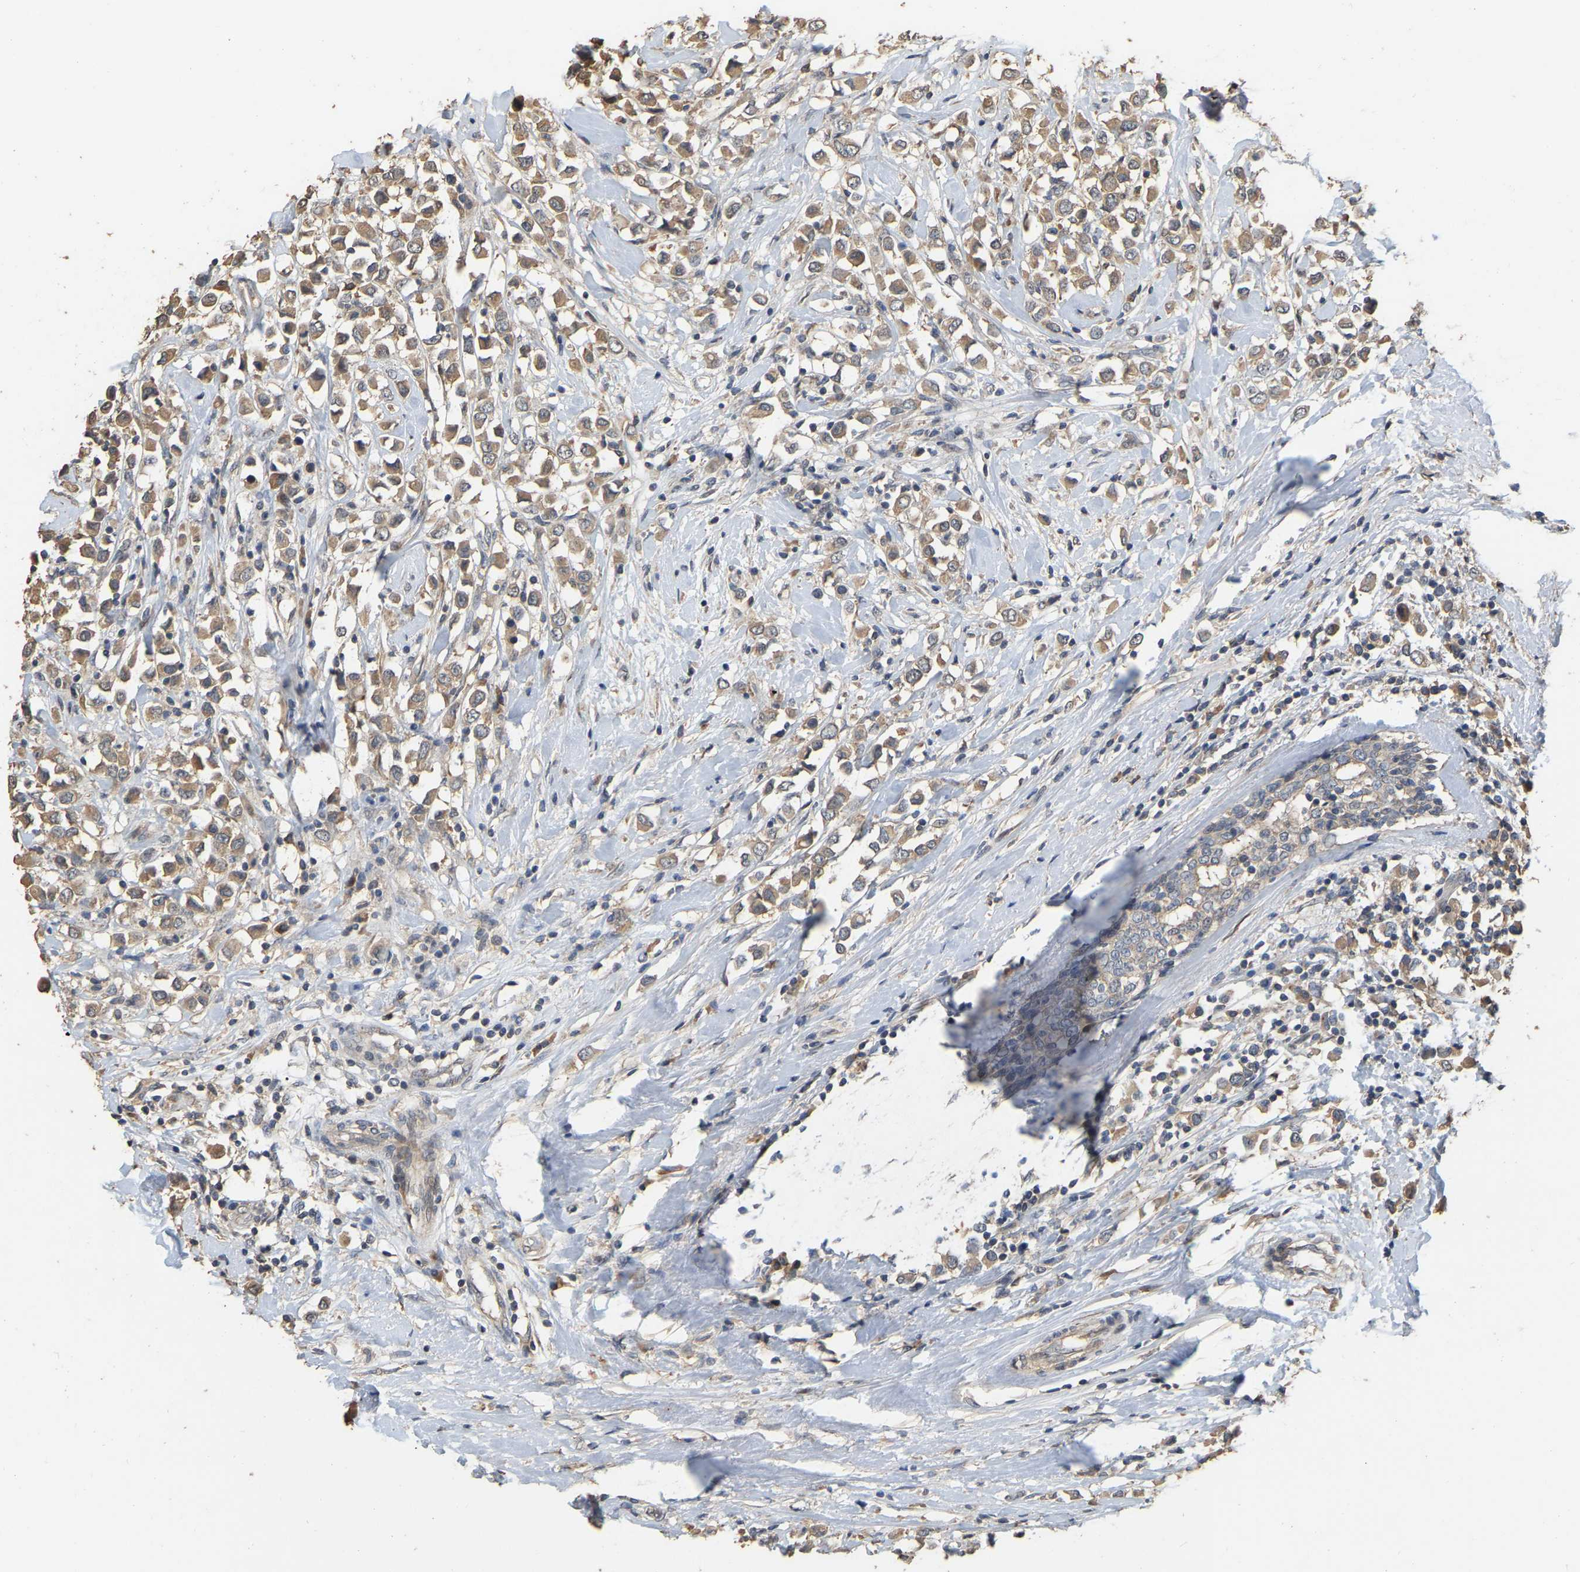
{"staining": {"intensity": "moderate", "quantity": ">75%", "location": "cytoplasmic/membranous"}, "tissue": "breast cancer", "cell_type": "Tumor cells", "image_type": "cancer", "snomed": [{"axis": "morphology", "description": "Duct carcinoma"}, {"axis": "topography", "description": "Breast"}], "caption": "The histopathology image demonstrates immunohistochemical staining of breast cancer. There is moderate cytoplasmic/membranous expression is present in about >75% of tumor cells. The staining is performed using DAB (3,3'-diaminobenzidine) brown chromogen to label protein expression. The nuclei are counter-stained blue using hematoxylin.", "gene": "NCS1", "patient": {"sex": "female", "age": 61}}